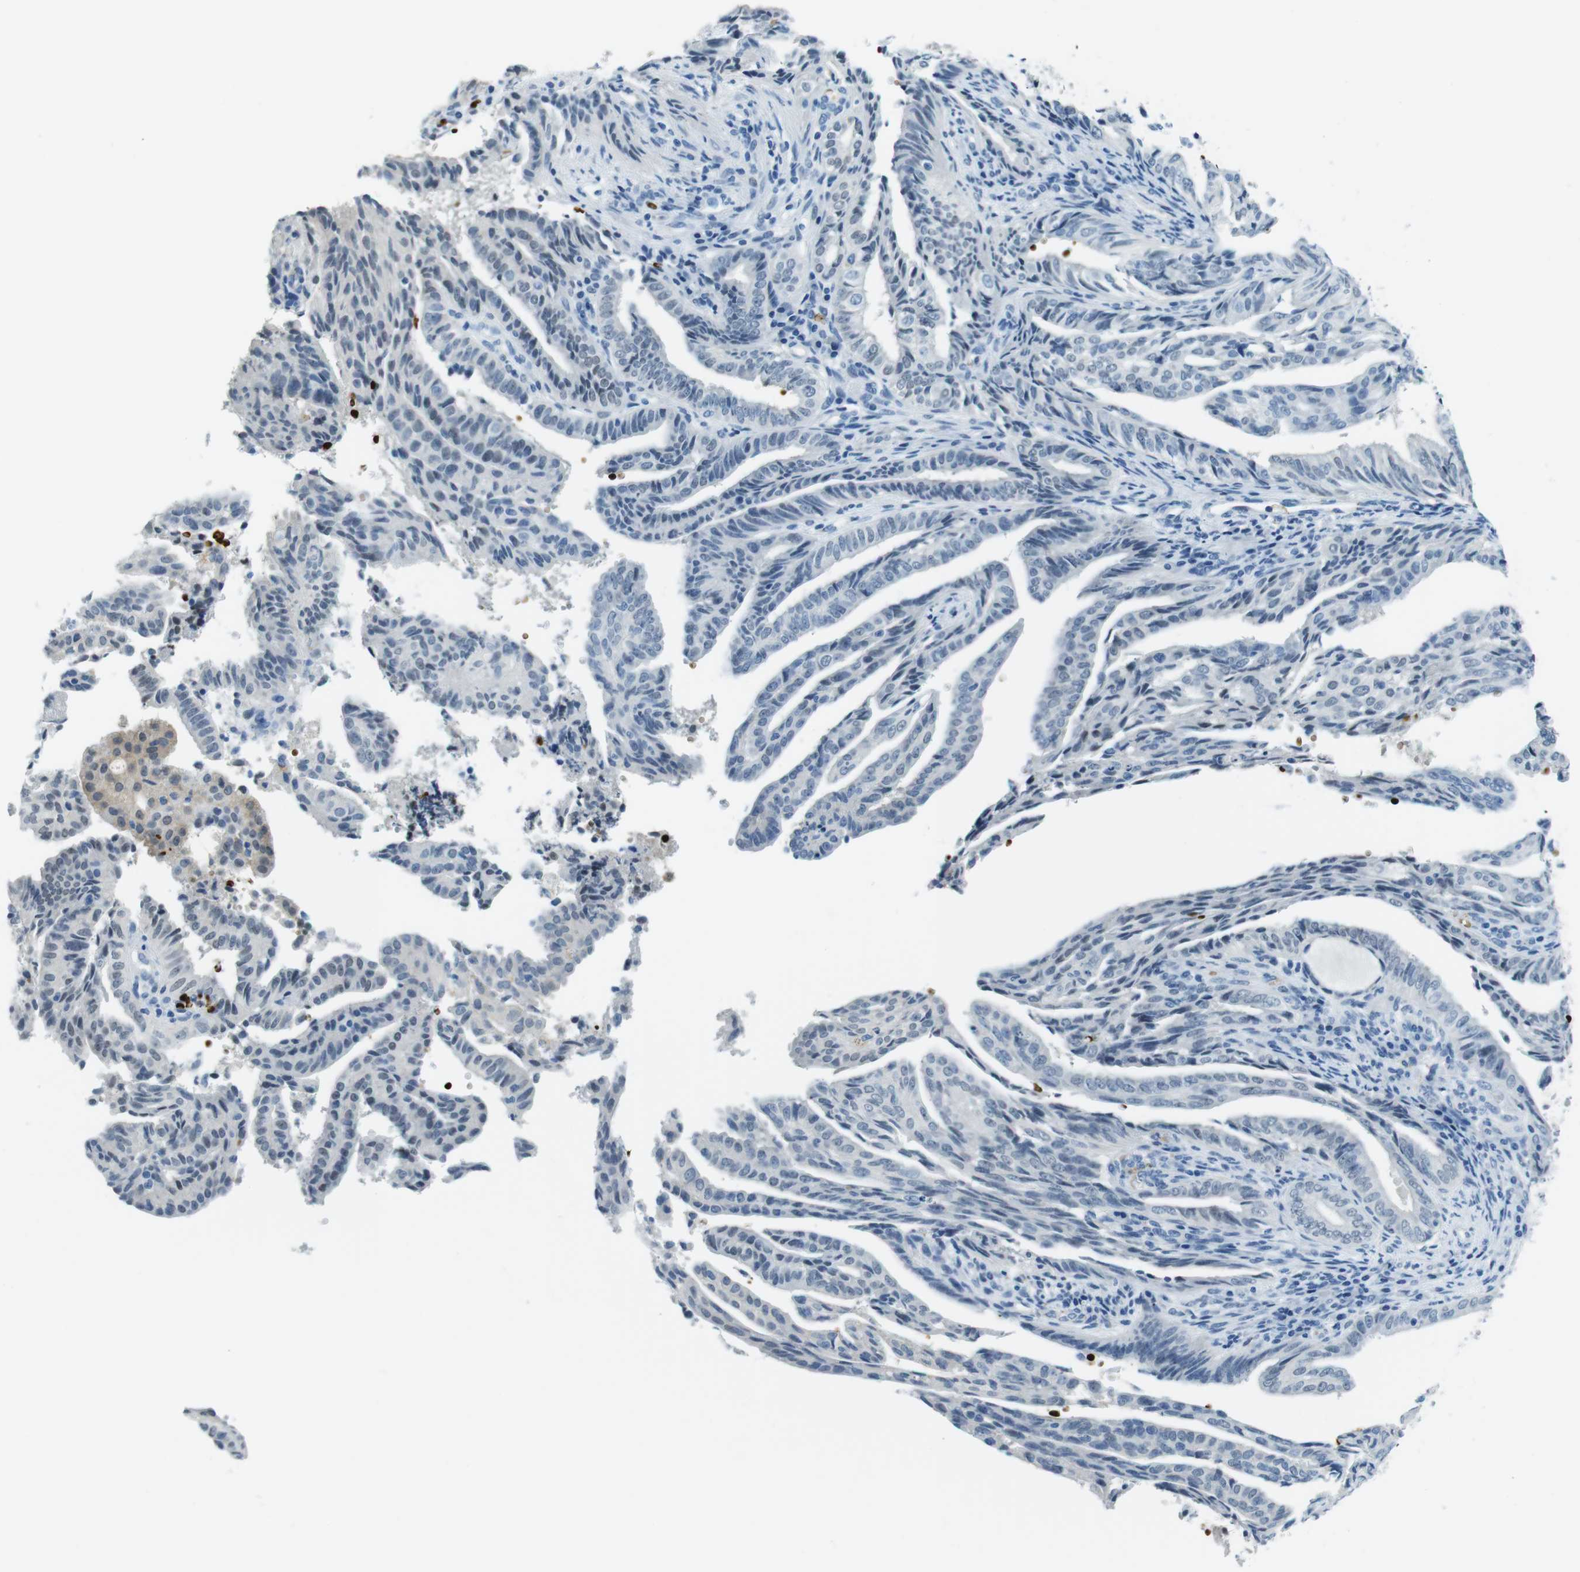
{"staining": {"intensity": "negative", "quantity": "none", "location": "none"}, "tissue": "endometrial cancer", "cell_type": "Tumor cells", "image_type": "cancer", "snomed": [{"axis": "morphology", "description": "Adenocarcinoma, NOS"}, {"axis": "topography", "description": "Endometrium"}], "caption": "This photomicrograph is of adenocarcinoma (endometrial) stained with immunohistochemistry to label a protein in brown with the nuclei are counter-stained blue. There is no positivity in tumor cells.", "gene": "TFAP2C", "patient": {"sex": "female", "age": 58}}